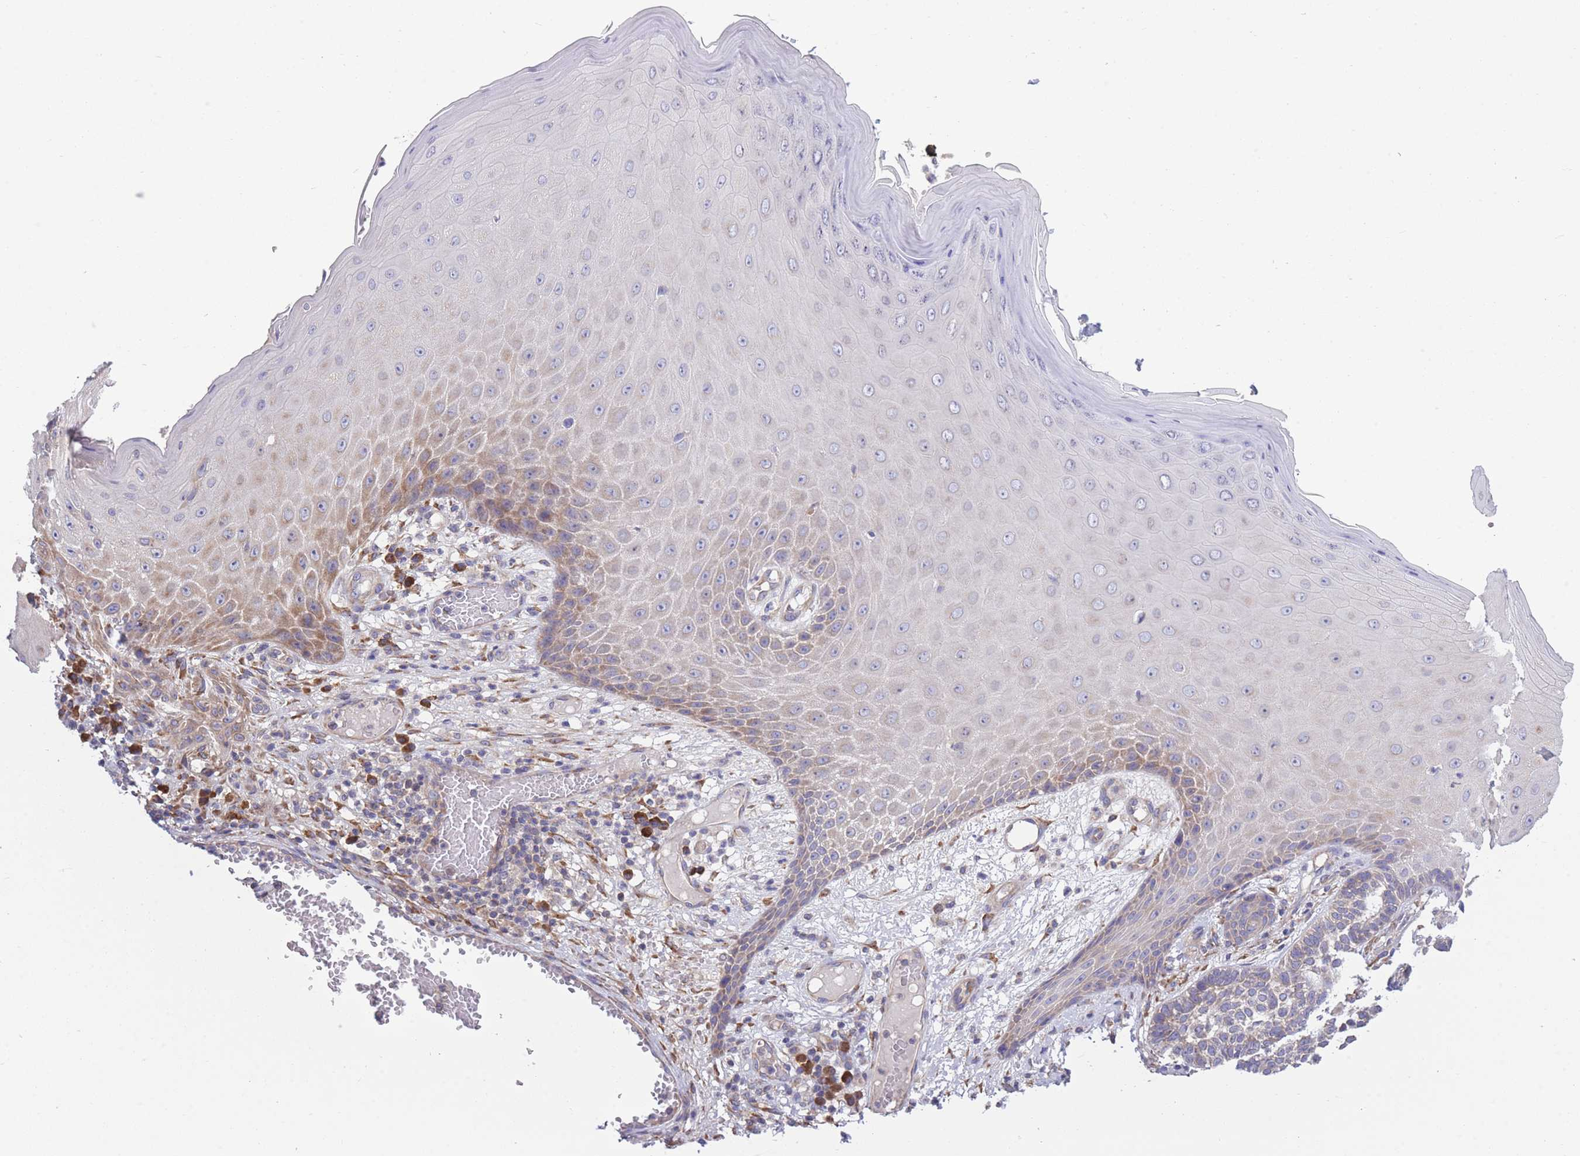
{"staining": {"intensity": "moderate", "quantity": "<25%", "location": "cytoplasmic/membranous"}, "tissue": "skin cancer", "cell_type": "Tumor cells", "image_type": "cancer", "snomed": [{"axis": "morphology", "description": "Normal tissue, NOS"}, {"axis": "morphology", "description": "Basal cell carcinoma"}, {"axis": "topography", "description": "Skin"}], "caption": "There is low levels of moderate cytoplasmic/membranous staining in tumor cells of basal cell carcinoma (skin), as demonstrated by immunohistochemical staining (brown color).", "gene": "COPG2", "patient": {"sex": "male", "age": 64}}